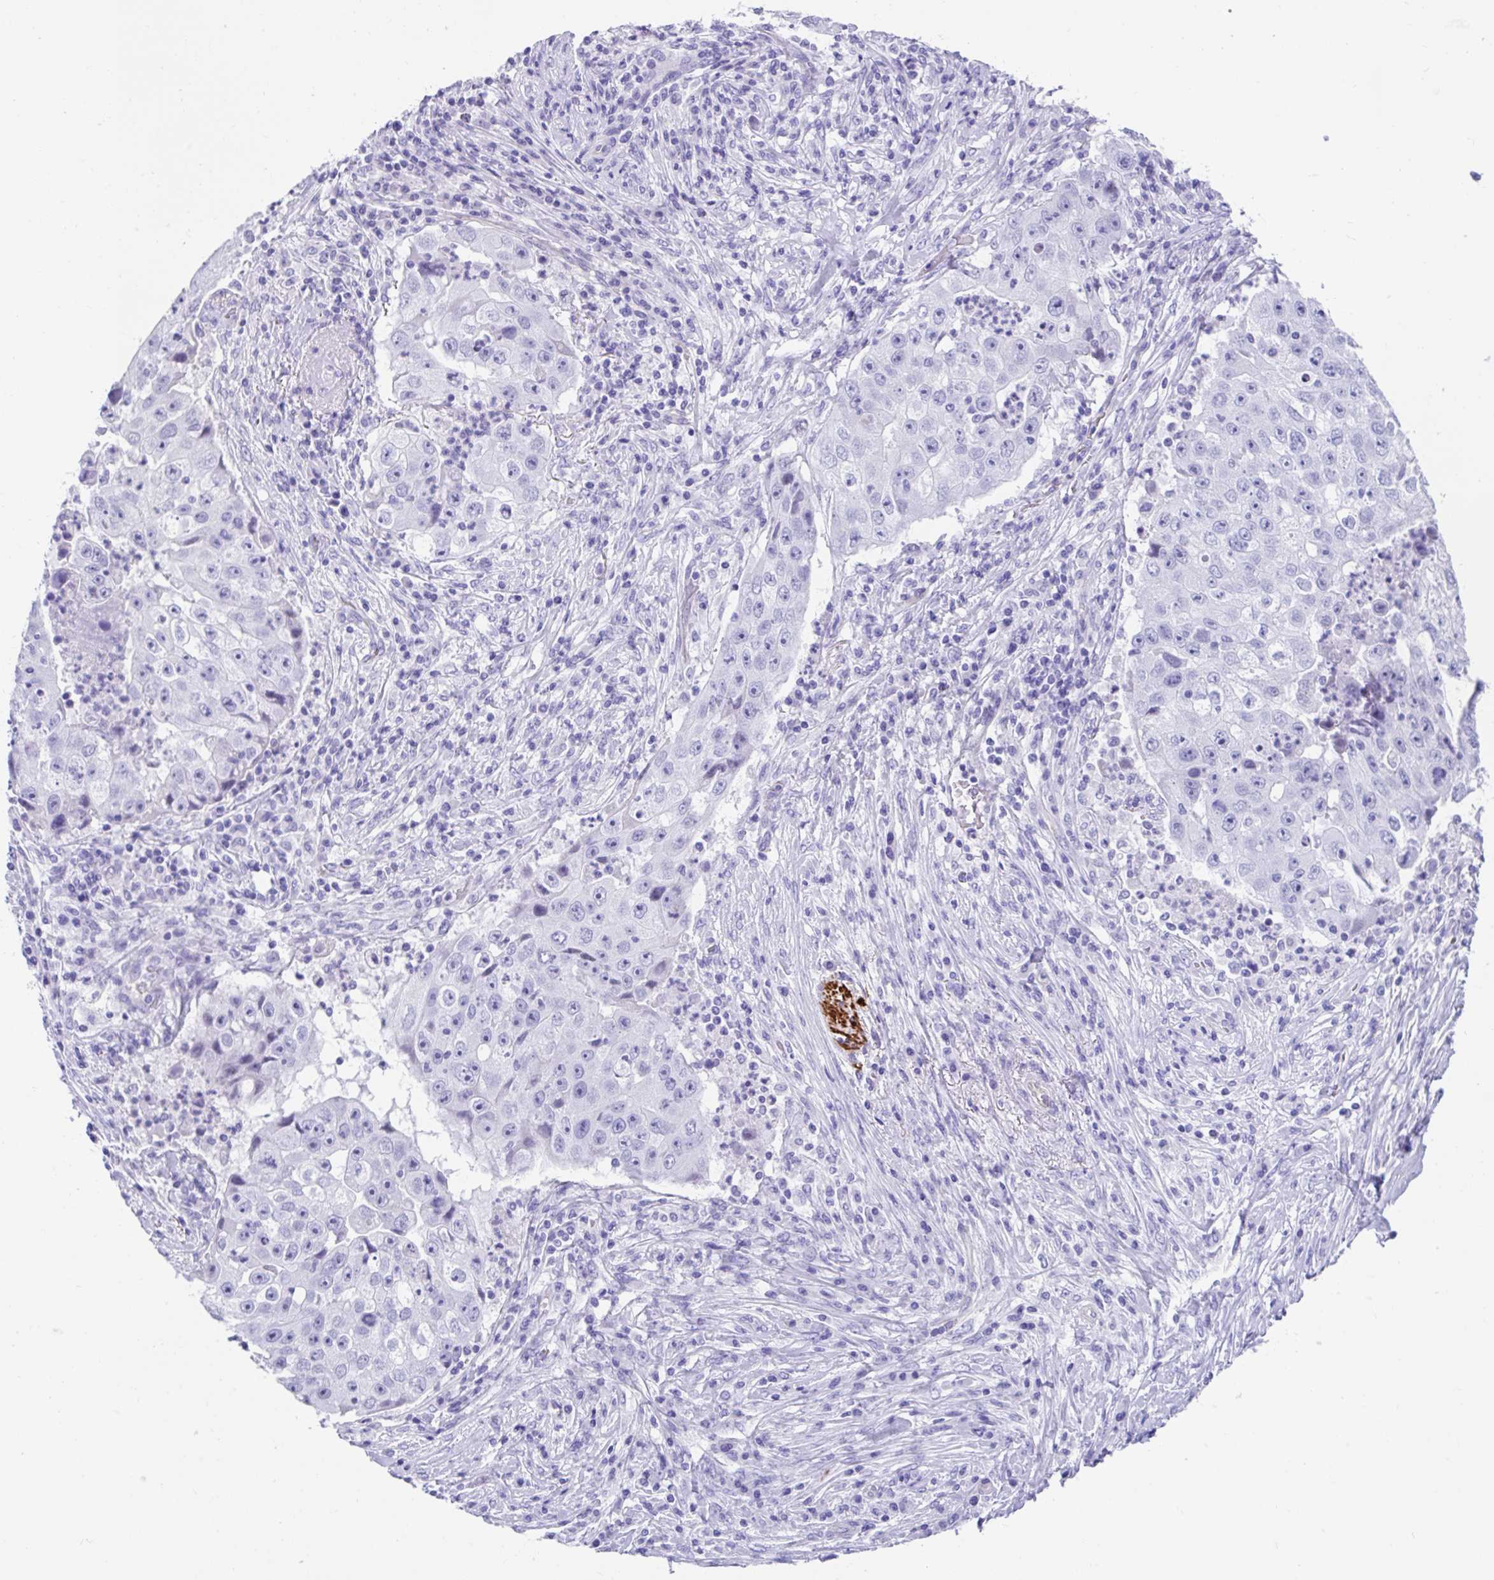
{"staining": {"intensity": "negative", "quantity": "none", "location": "none"}, "tissue": "lung cancer", "cell_type": "Tumor cells", "image_type": "cancer", "snomed": [{"axis": "morphology", "description": "Squamous cell carcinoma, NOS"}, {"axis": "topography", "description": "Lung"}], "caption": "The immunohistochemistry (IHC) image has no significant positivity in tumor cells of lung cancer tissue. Nuclei are stained in blue.", "gene": "FAM107A", "patient": {"sex": "male", "age": 64}}